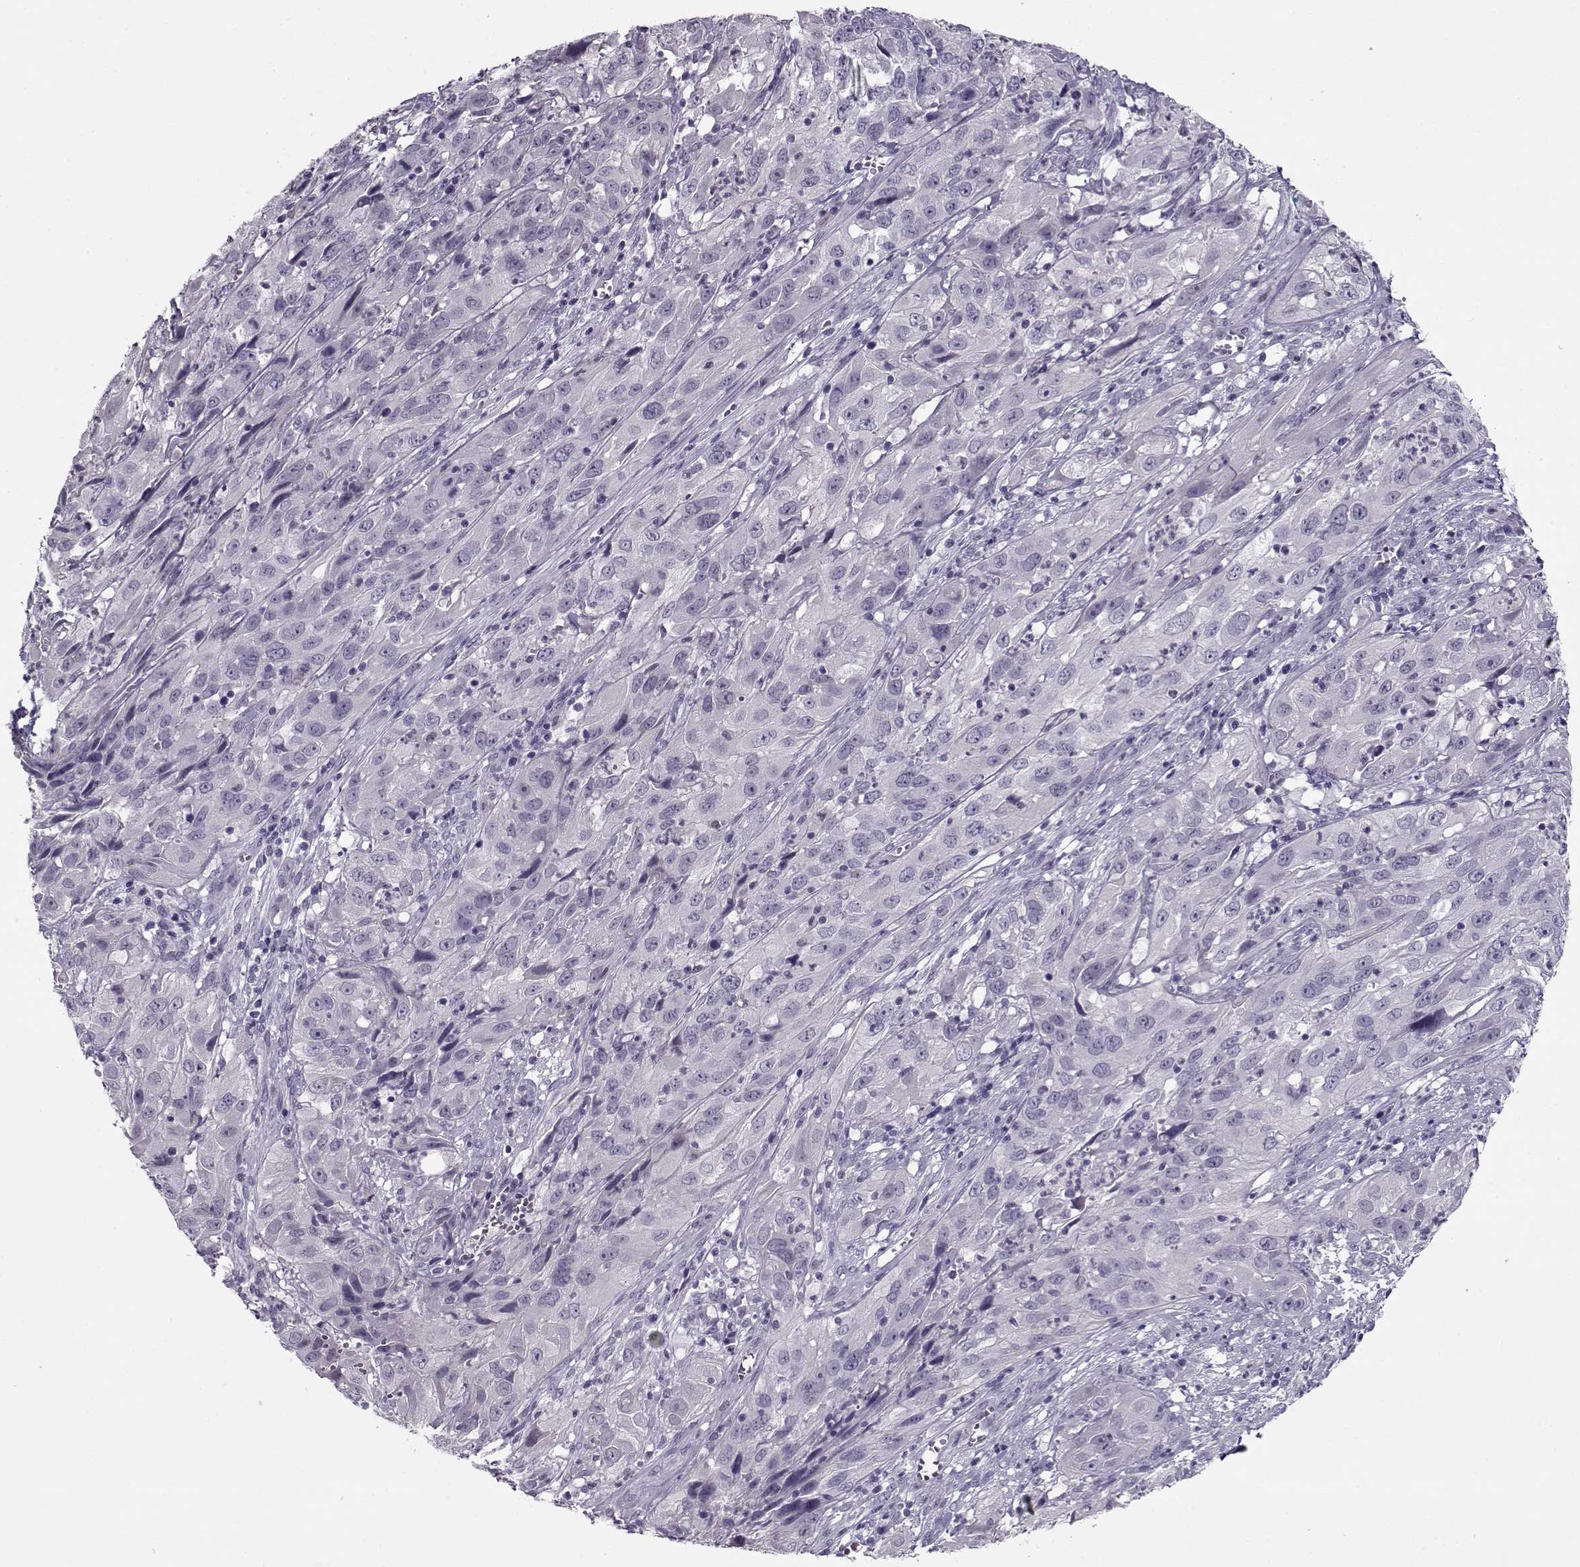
{"staining": {"intensity": "negative", "quantity": "none", "location": "none"}, "tissue": "cervical cancer", "cell_type": "Tumor cells", "image_type": "cancer", "snomed": [{"axis": "morphology", "description": "Squamous cell carcinoma, NOS"}, {"axis": "topography", "description": "Cervix"}], "caption": "A histopathology image of human cervical cancer (squamous cell carcinoma) is negative for staining in tumor cells.", "gene": "CIBAR1", "patient": {"sex": "female", "age": 32}}